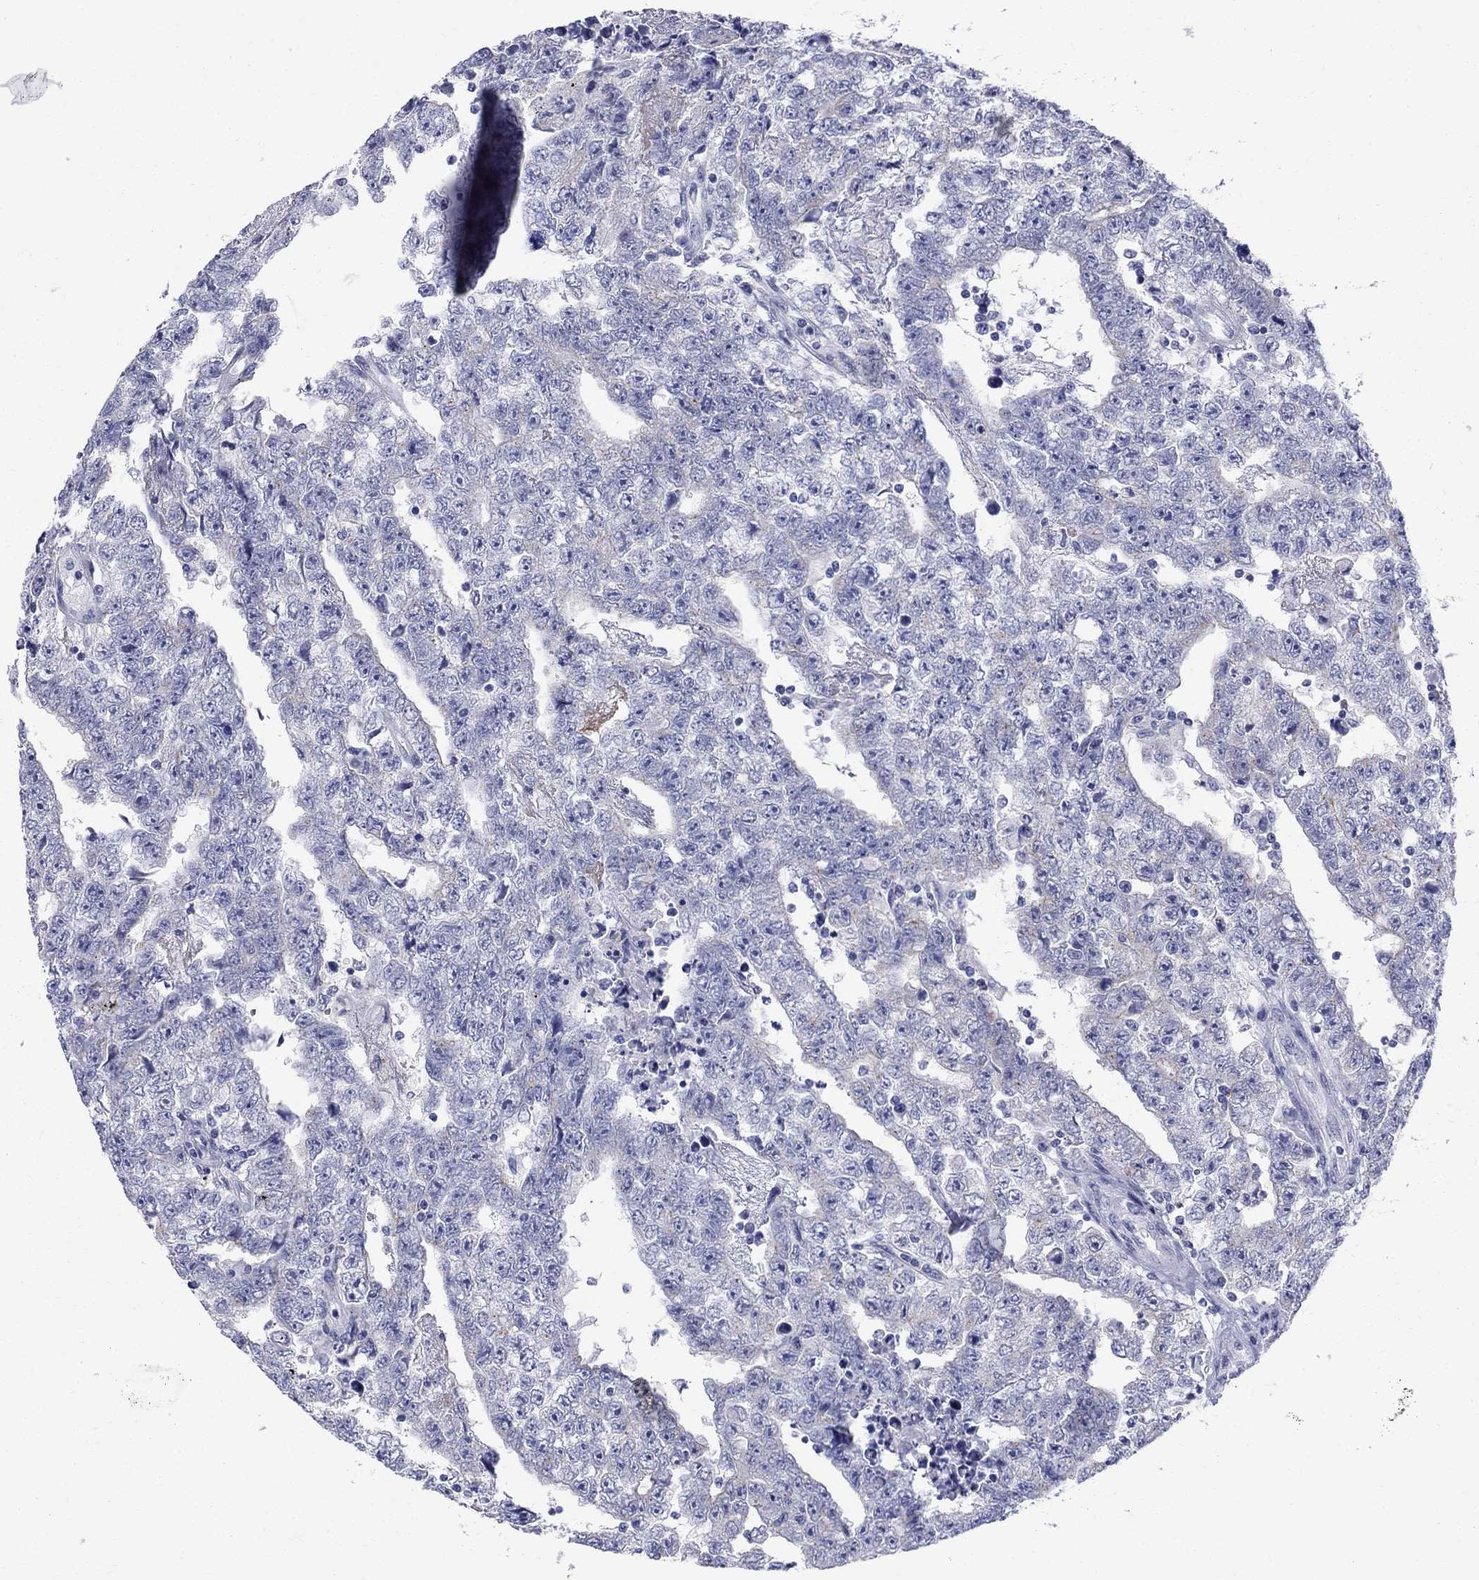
{"staining": {"intensity": "negative", "quantity": "none", "location": "none"}, "tissue": "testis cancer", "cell_type": "Tumor cells", "image_type": "cancer", "snomed": [{"axis": "morphology", "description": "Carcinoma, Embryonal, NOS"}, {"axis": "topography", "description": "Testis"}], "caption": "There is no significant positivity in tumor cells of embryonal carcinoma (testis). Nuclei are stained in blue.", "gene": "CEP43", "patient": {"sex": "male", "age": 25}}